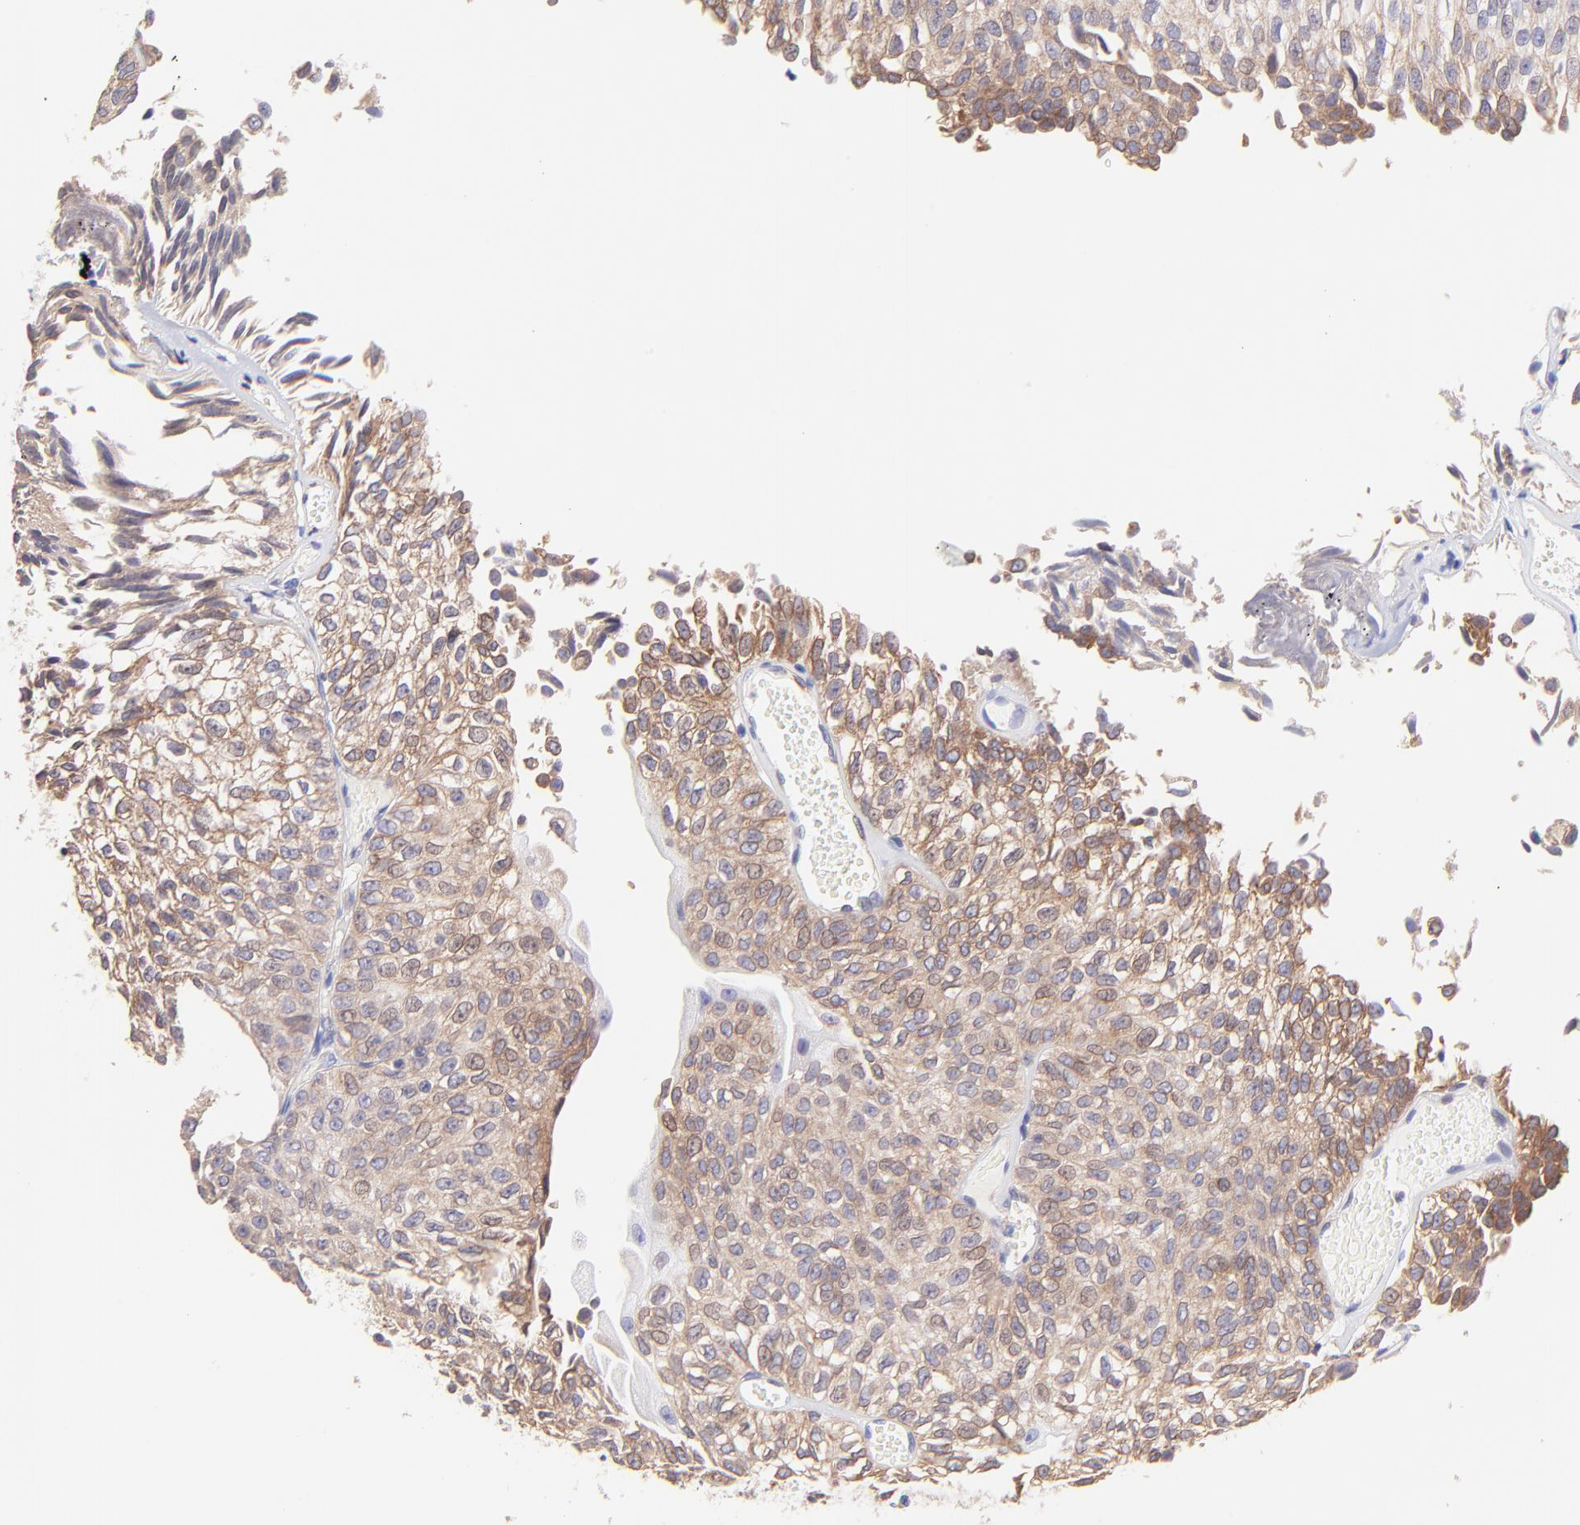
{"staining": {"intensity": "moderate", "quantity": ">75%", "location": "cytoplasmic/membranous"}, "tissue": "urothelial cancer", "cell_type": "Tumor cells", "image_type": "cancer", "snomed": [{"axis": "morphology", "description": "Urothelial carcinoma, Low grade"}, {"axis": "topography", "description": "Urinary bladder"}], "caption": "This photomicrograph exhibits immunohistochemistry staining of human urothelial carcinoma (low-grade), with medium moderate cytoplasmic/membranous positivity in approximately >75% of tumor cells.", "gene": "IRAG2", "patient": {"sex": "male", "age": 76}}